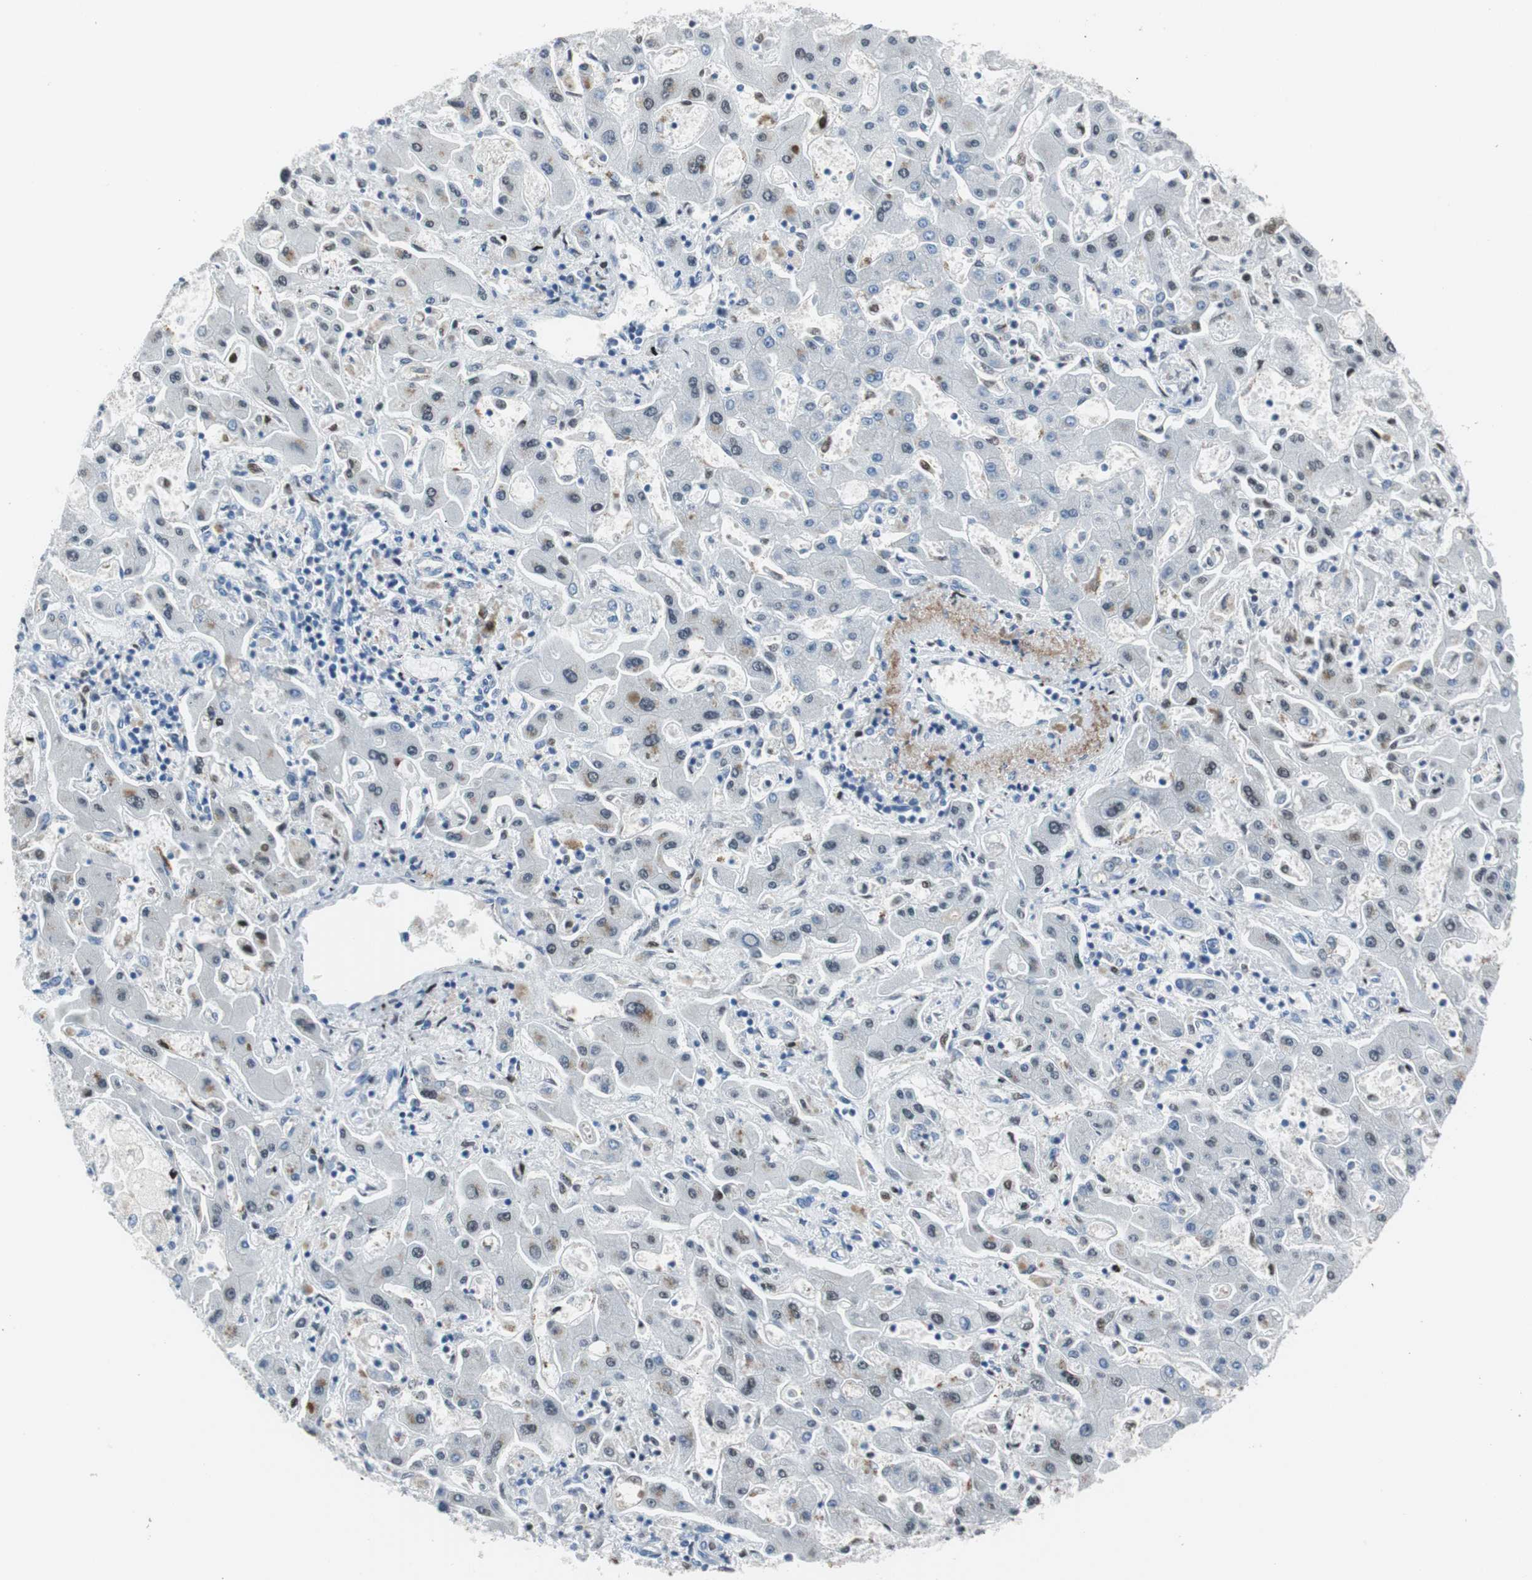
{"staining": {"intensity": "moderate", "quantity": "<25%", "location": "cytoplasmic/membranous"}, "tissue": "liver cancer", "cell_type": "Tumor cells", "image_type": "cancer", "snomed": [{"axis": "morphology", "description": "Cholangiocarcinoma"}, {"axis": "topography", "description": "Liver"}], "caption": "Liver cancer stained with IHC reveals moderate cytoplasmic/membranous staining in about <25% of tumor cells. The staining was performed using DAB (3,3'-diaminobenzidine) to visualize the protein expression in brown, while the nuclei were stained in blue with hematoxylin (Magnification: 20x).", "gene": "BBC3", "patient": {"sex": "male", "age": 50}}